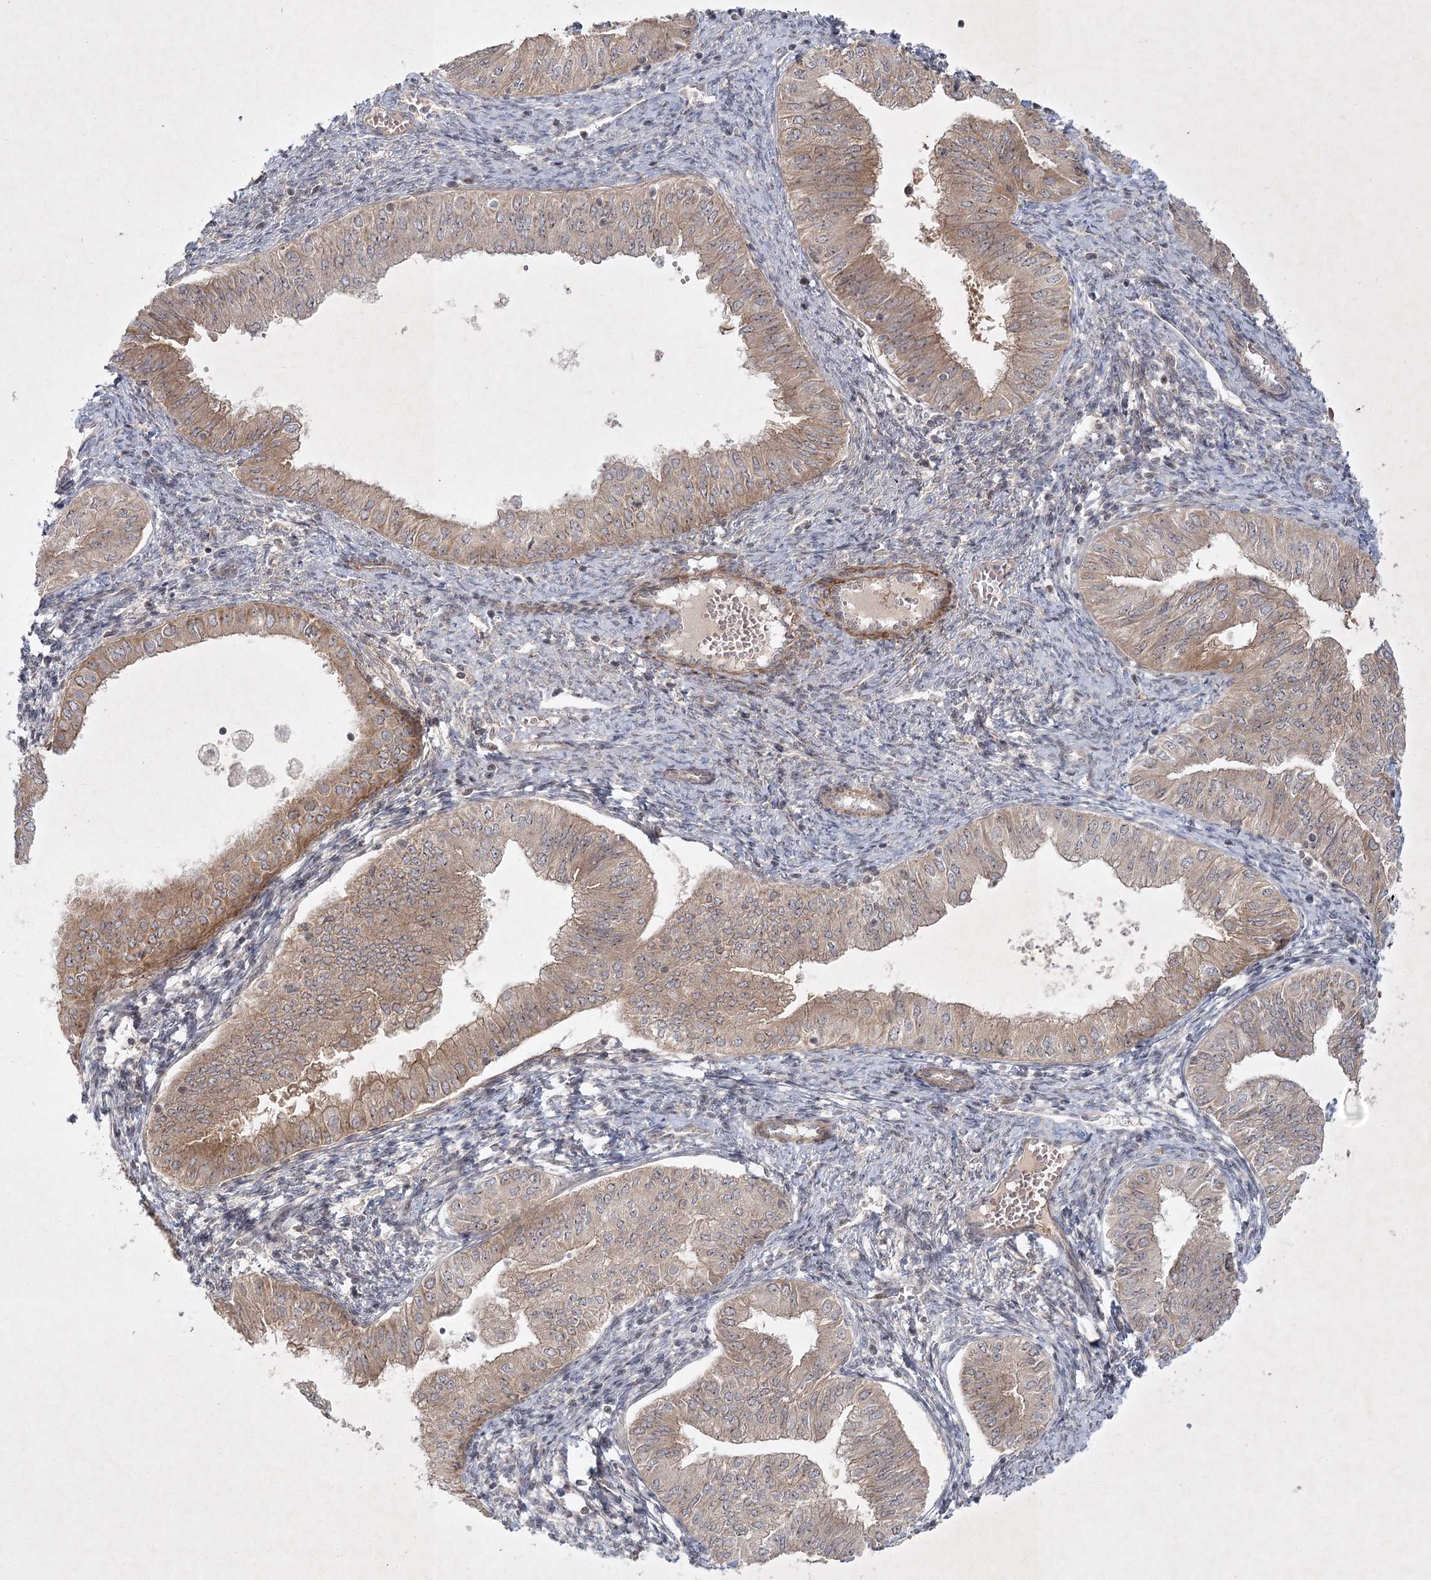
{"staining": {"intensity": "weak", "quantity": "25%-75%", "location": "cytoplasmic/membranous"}, "tissue": "endometrial cancer", "cell_type": "Tumor cells", "image_type": "cancer", "snomed": [{"axis": "morphology", "description": "Normal tissue, NOS"}, {"axis": "morphology", "description": "Adenocarcinoma, NOS"}, {"axis": "topography", "description": "Endometrium"}], "caption": "Endometrial cancer stained for a protein displays weak cytoplasmic/membranous positivity in tumor cells. The protein of interest is shown in brown color, while the nuclei are stained blue.", "gene": "SH2D3A", "patient": {"sex": "female", "age": 53}}